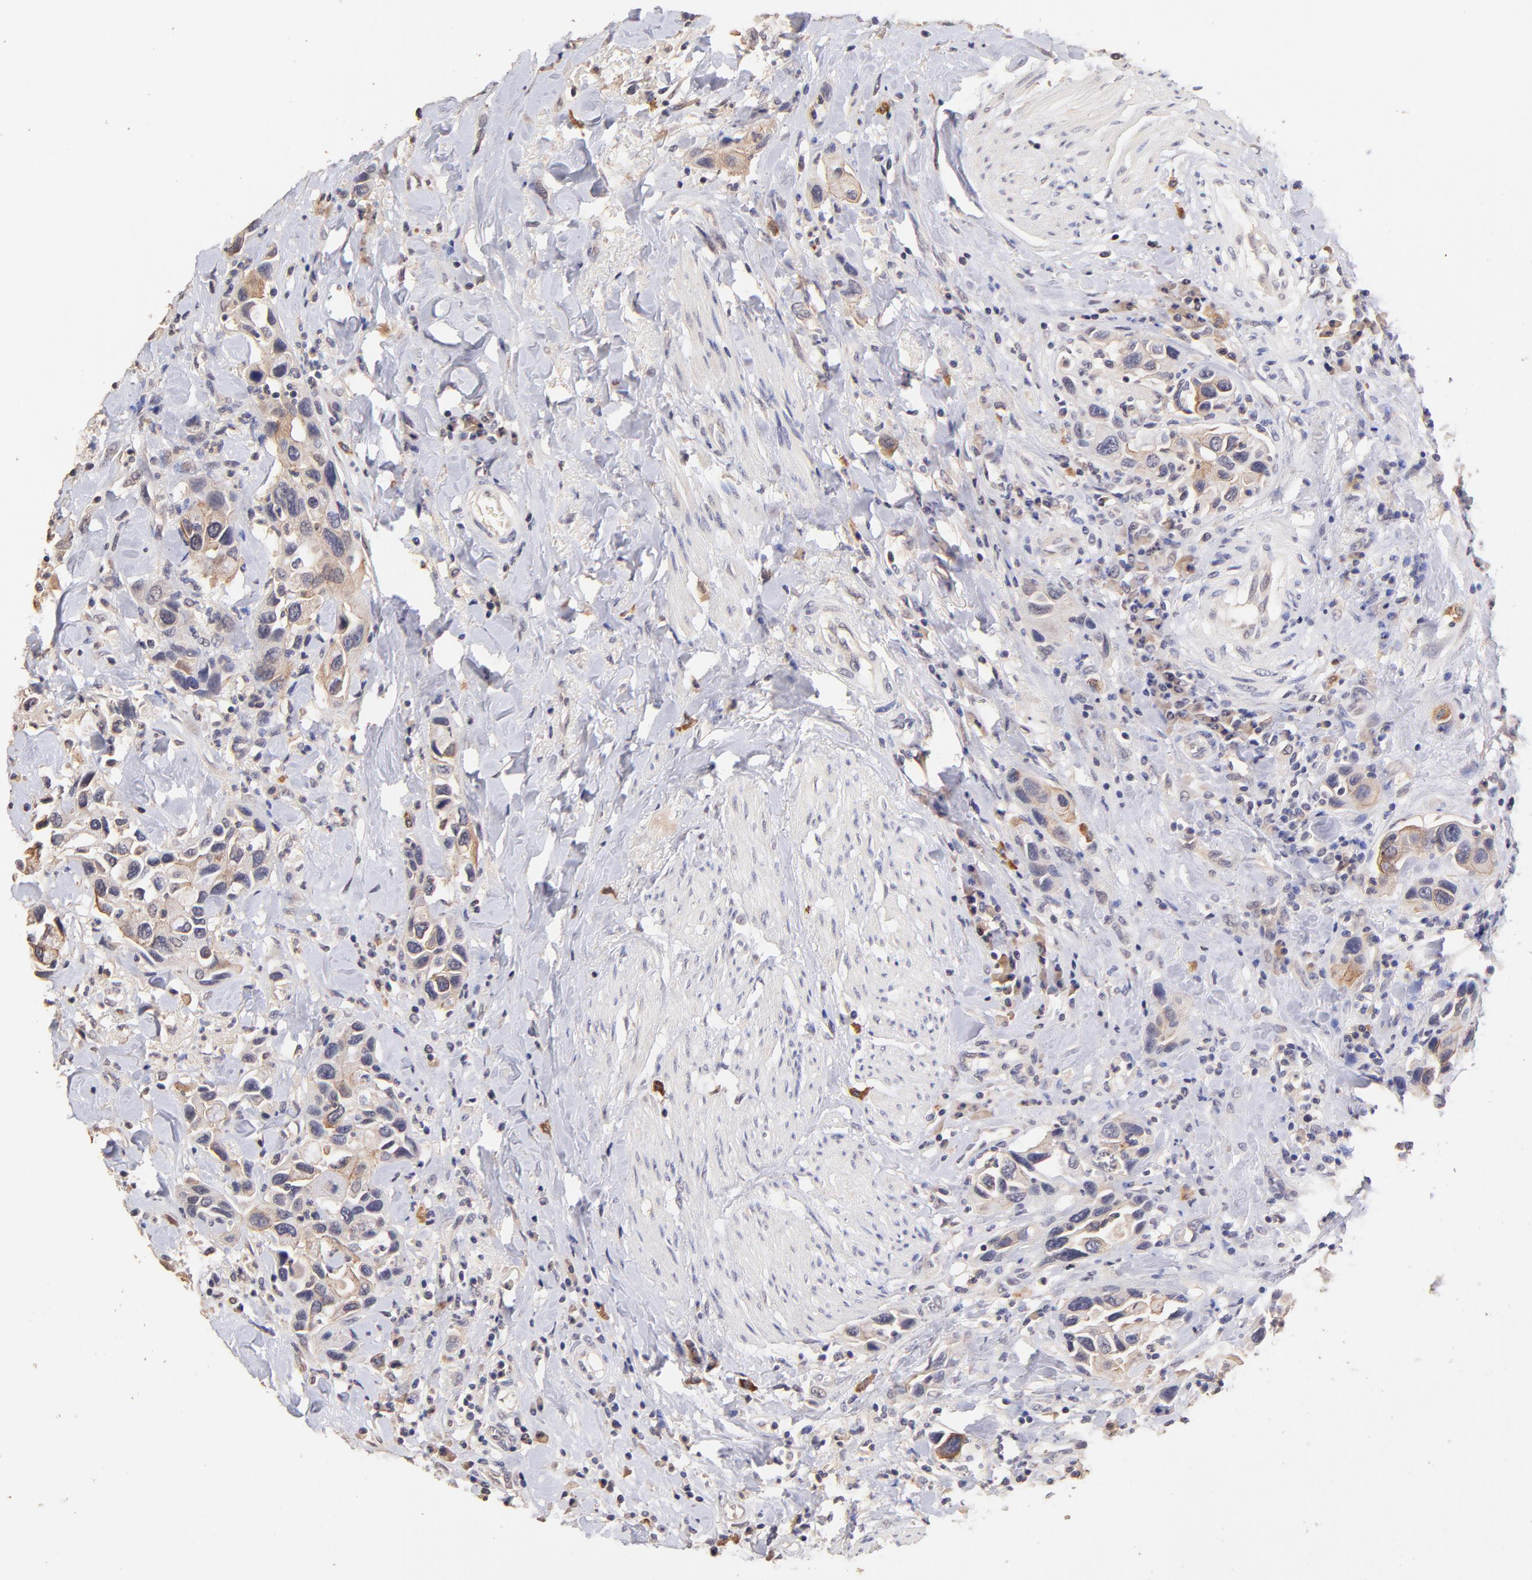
{"staining": {"intensity": "negative", "quantity": "none", "location": "none"}, "tissue": "urothelial cancer", "cell_type": "Tumor cells", "image_type": "cancer", "snomed": [{"axis": "morphology", "description": "Urothelial carcinoma, High grade"}, {"axis": "topography", "description": "Urinary bladder"}], "caption": "Micrograph shows no significant protein expression in tumor cells of urothelial cancer.", "gene": "RNASEL", "patient": {"sex": "male", "age": 66}}